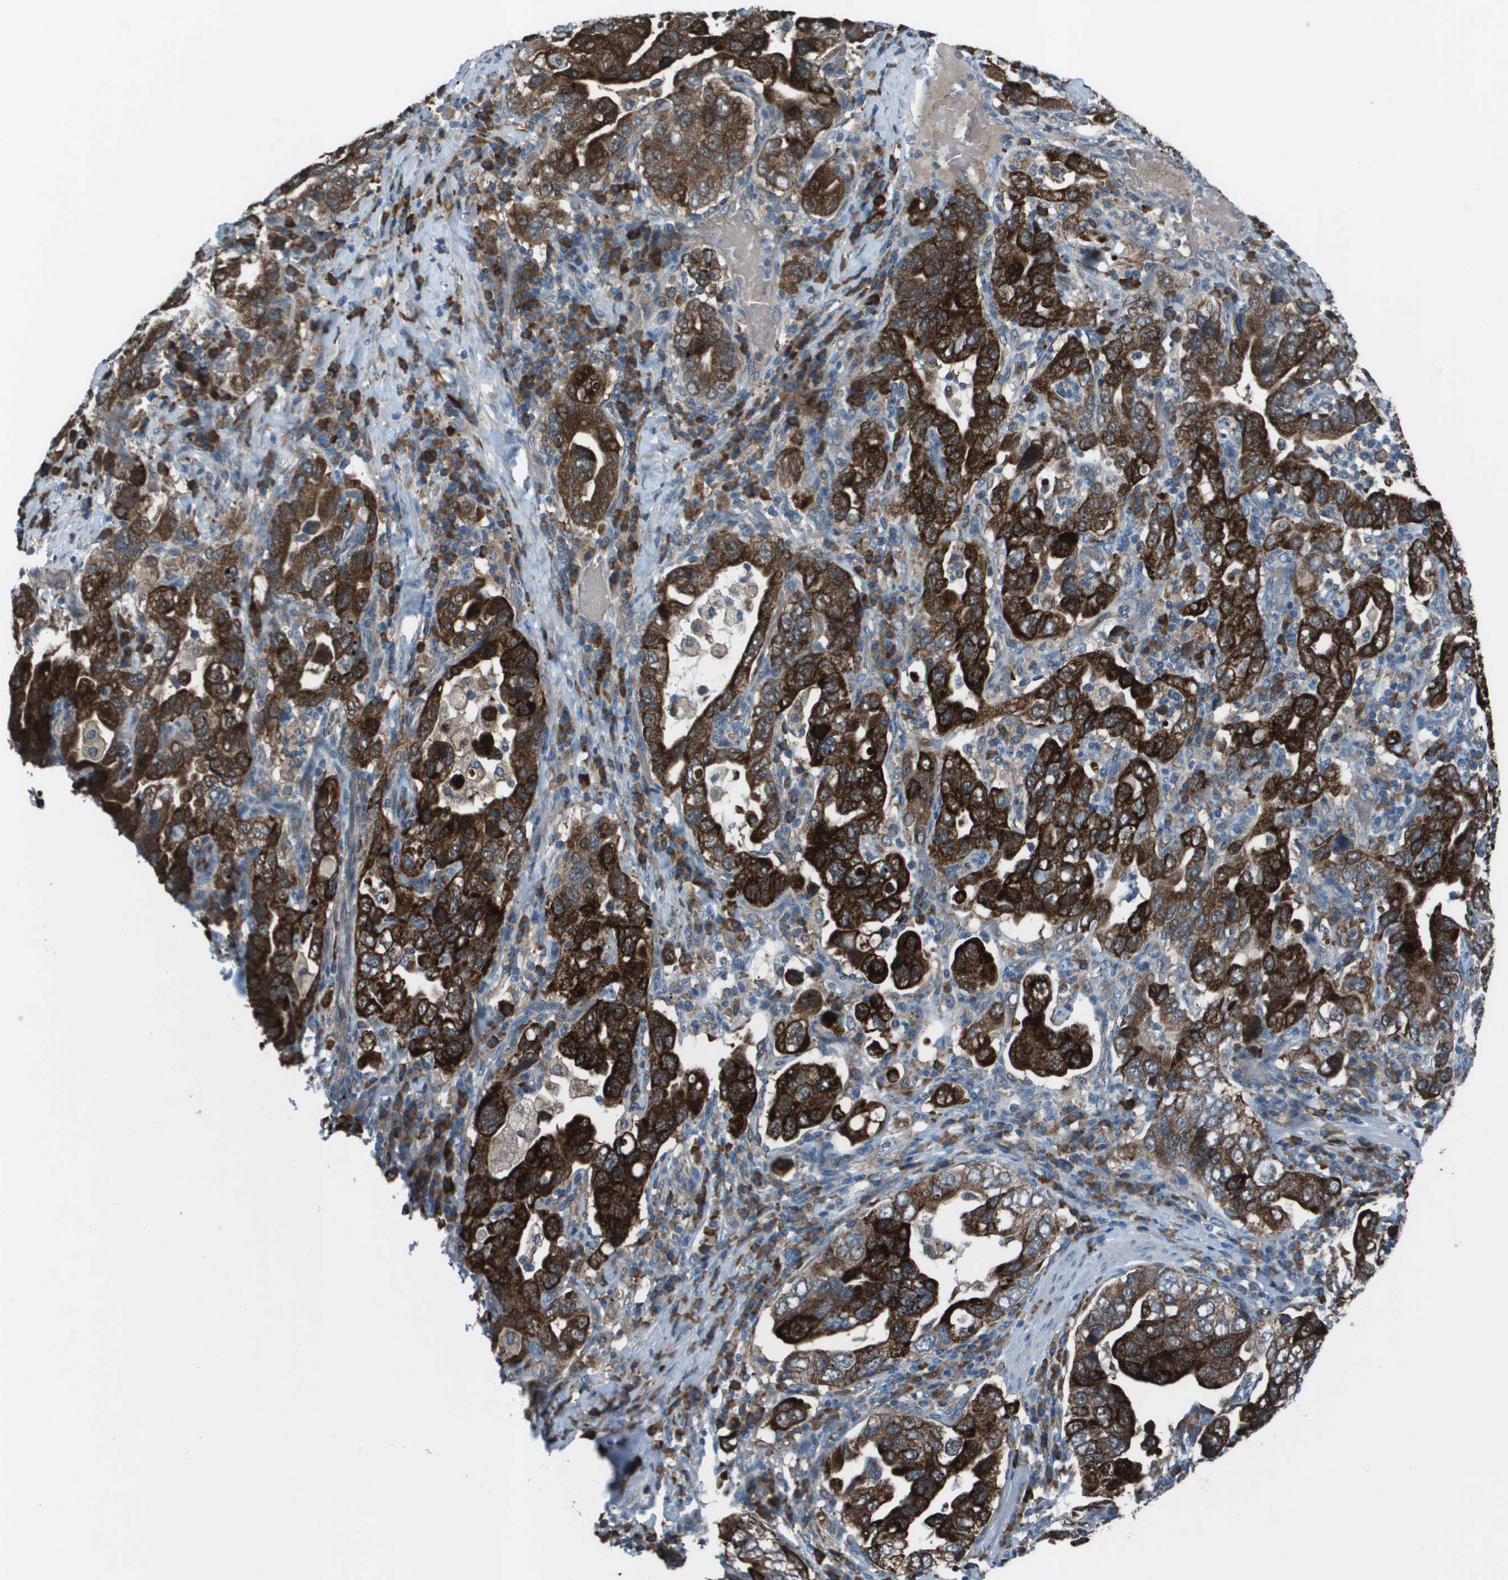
{"staining": {"intensity": "strong", "quantity": ">75%", "location": "cytoplasmic/membranous"}, "tissue": "stomach cancer", "cell_type": "Tumor cells", "image_type": "cancer", "snomed": [{"axis": "morphology", "description": "Adenocarcinoma, NOS"}, {"axis": "topography", "description": "Stomach, upper"}], "caption": "About >75% of tumor cells in stomach cancer reveal strong cytoplasmic/membranous protein expression as visualized by brown immunohistochemical staining.", "gene": "UTS2", "patient": {"sex": "male", "age": 62}}